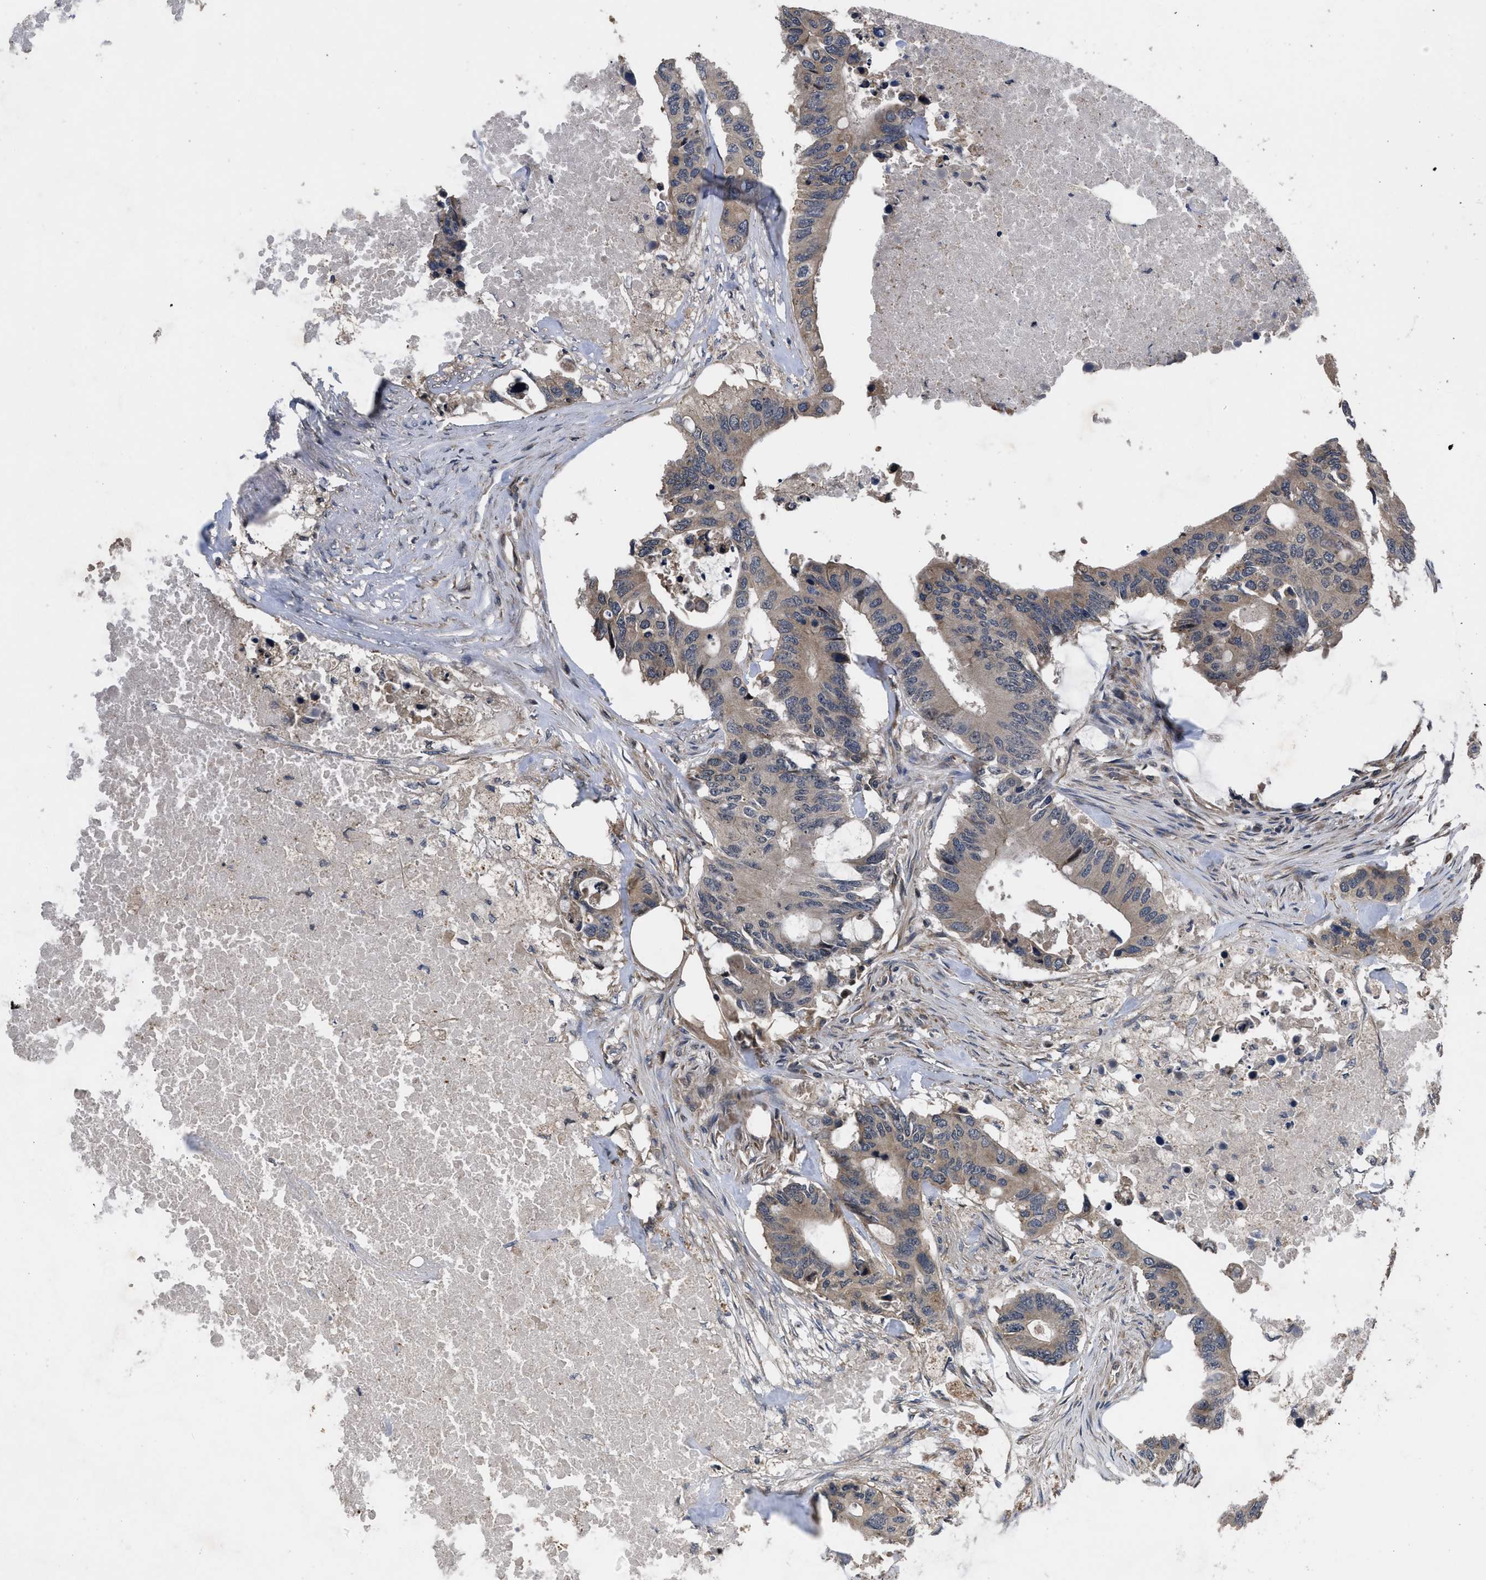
{"staining": {"intensity": "moderate", "quantity": "25%-75%", "location": "cytoplasmic/membranous"}, "tissue": "colorectal cancer", "cell_type": "Tumor cells", "image_type": "cancer", "snomed": [{"axis": "morphology", "description": "Adenocarcinoma, NOS"}, {"axis": "topography", "description": "Colon"}], "caption": "Protein staining reveals moderate cytoplasmic/membranous staining in about 25%-75% of tumor cells in colorectal cancer (adenocarcinoma).", "gene": "DNAJC14", "patient": {"sex": "male", "age": 71}}